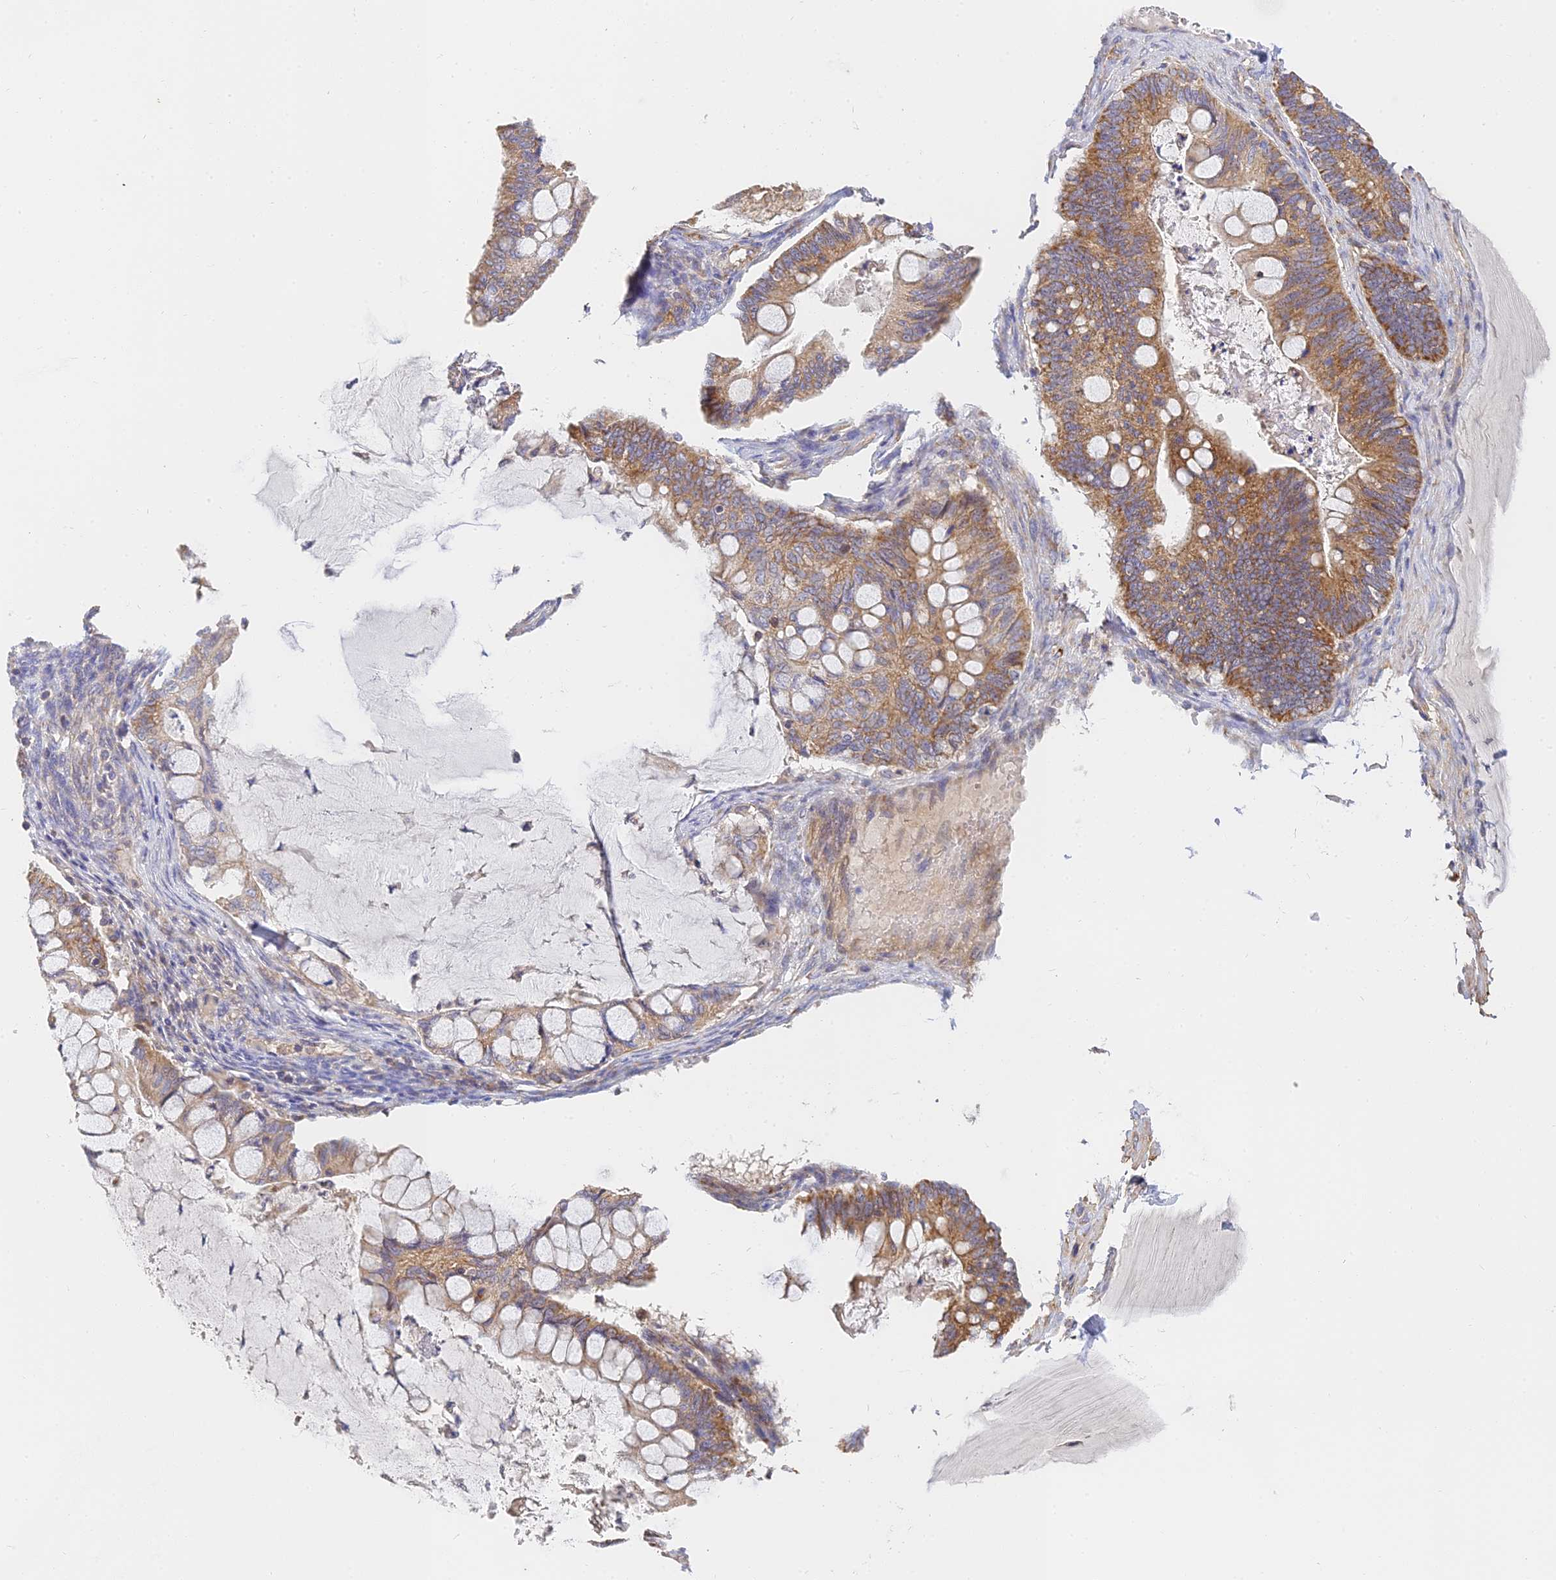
{"staining": {"intensity": "moderate", "quantity": ">75%", "location": "cytoplasmic/membranous"}, "tissue": "ovarian cancer", "cell_type": "Tumor cells", "image_type": "cancer", "snomed": [{"axis": "morphology", "description": "Cystadenocarcinoma, mucinous, NOS"}, {"axis": "topography", "description": "Ovary"}], "caption": "This is a histology image of immunohistochemistry (IHC) staining of mucinous cystadenocarcinoma (ovarian), which shows moderate positivity in the cytoplasmic/membranous of tumor cells.", "gene": "MRPL15", "patient": {"sex": "female", "age": 61}}